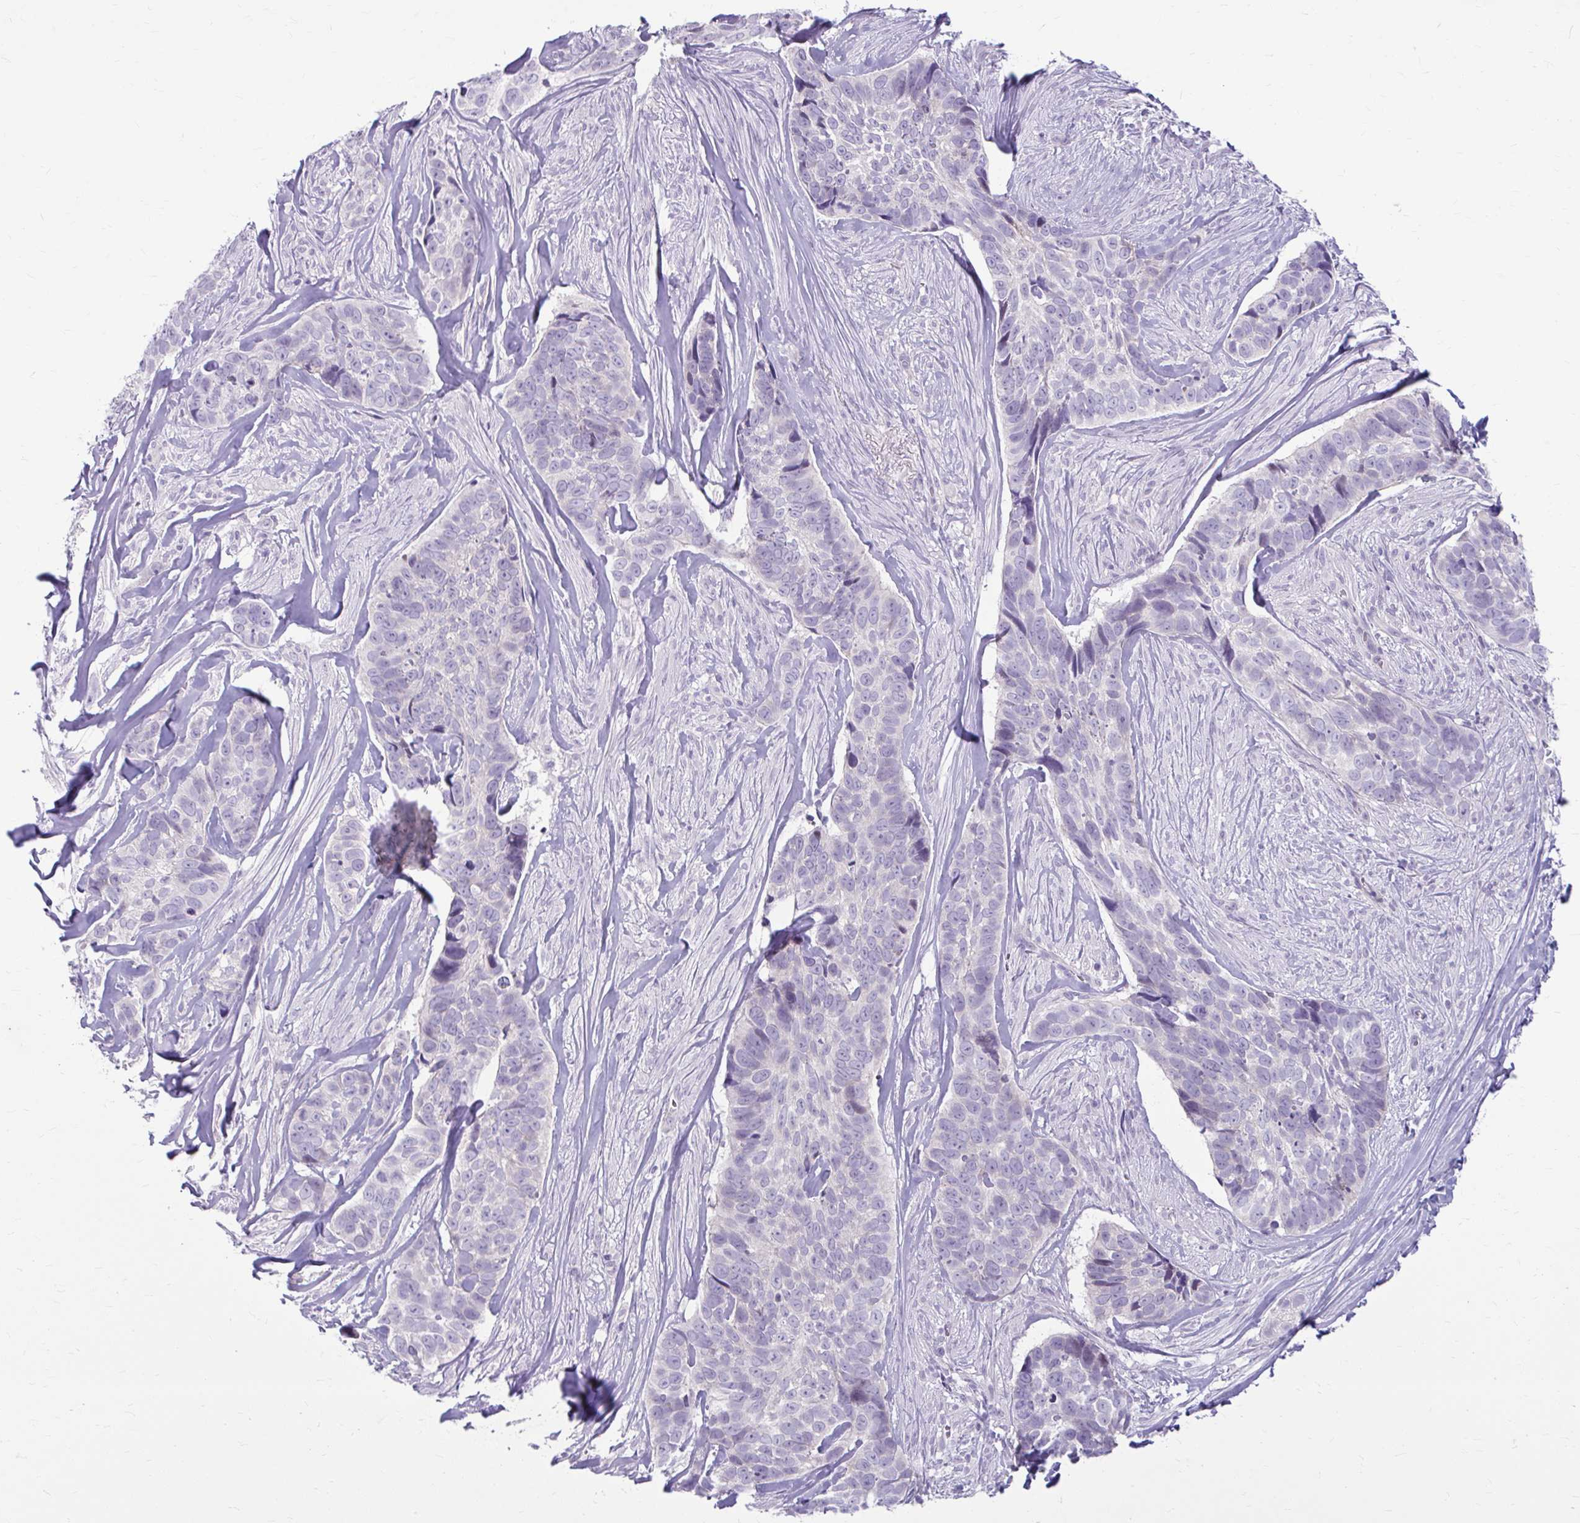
{"staining": {"intensity": "negative", "quantity": "none", "location": "none"}, "tissue": "skin cancer", "cell_type": "Tumor cells", "image_type": "cancer", "snomed": [{"axis": "morphology", "description": "Basal cell carcinoma"}, {"axis": "topography", "description": "Skin"}], "caption": "Immunohistochemical staining of basal cell carcinoma (skin) shows no significant staining in tumor cells.", "gene": "CHIA", "patient": {"sex": "female", "age": 82}}